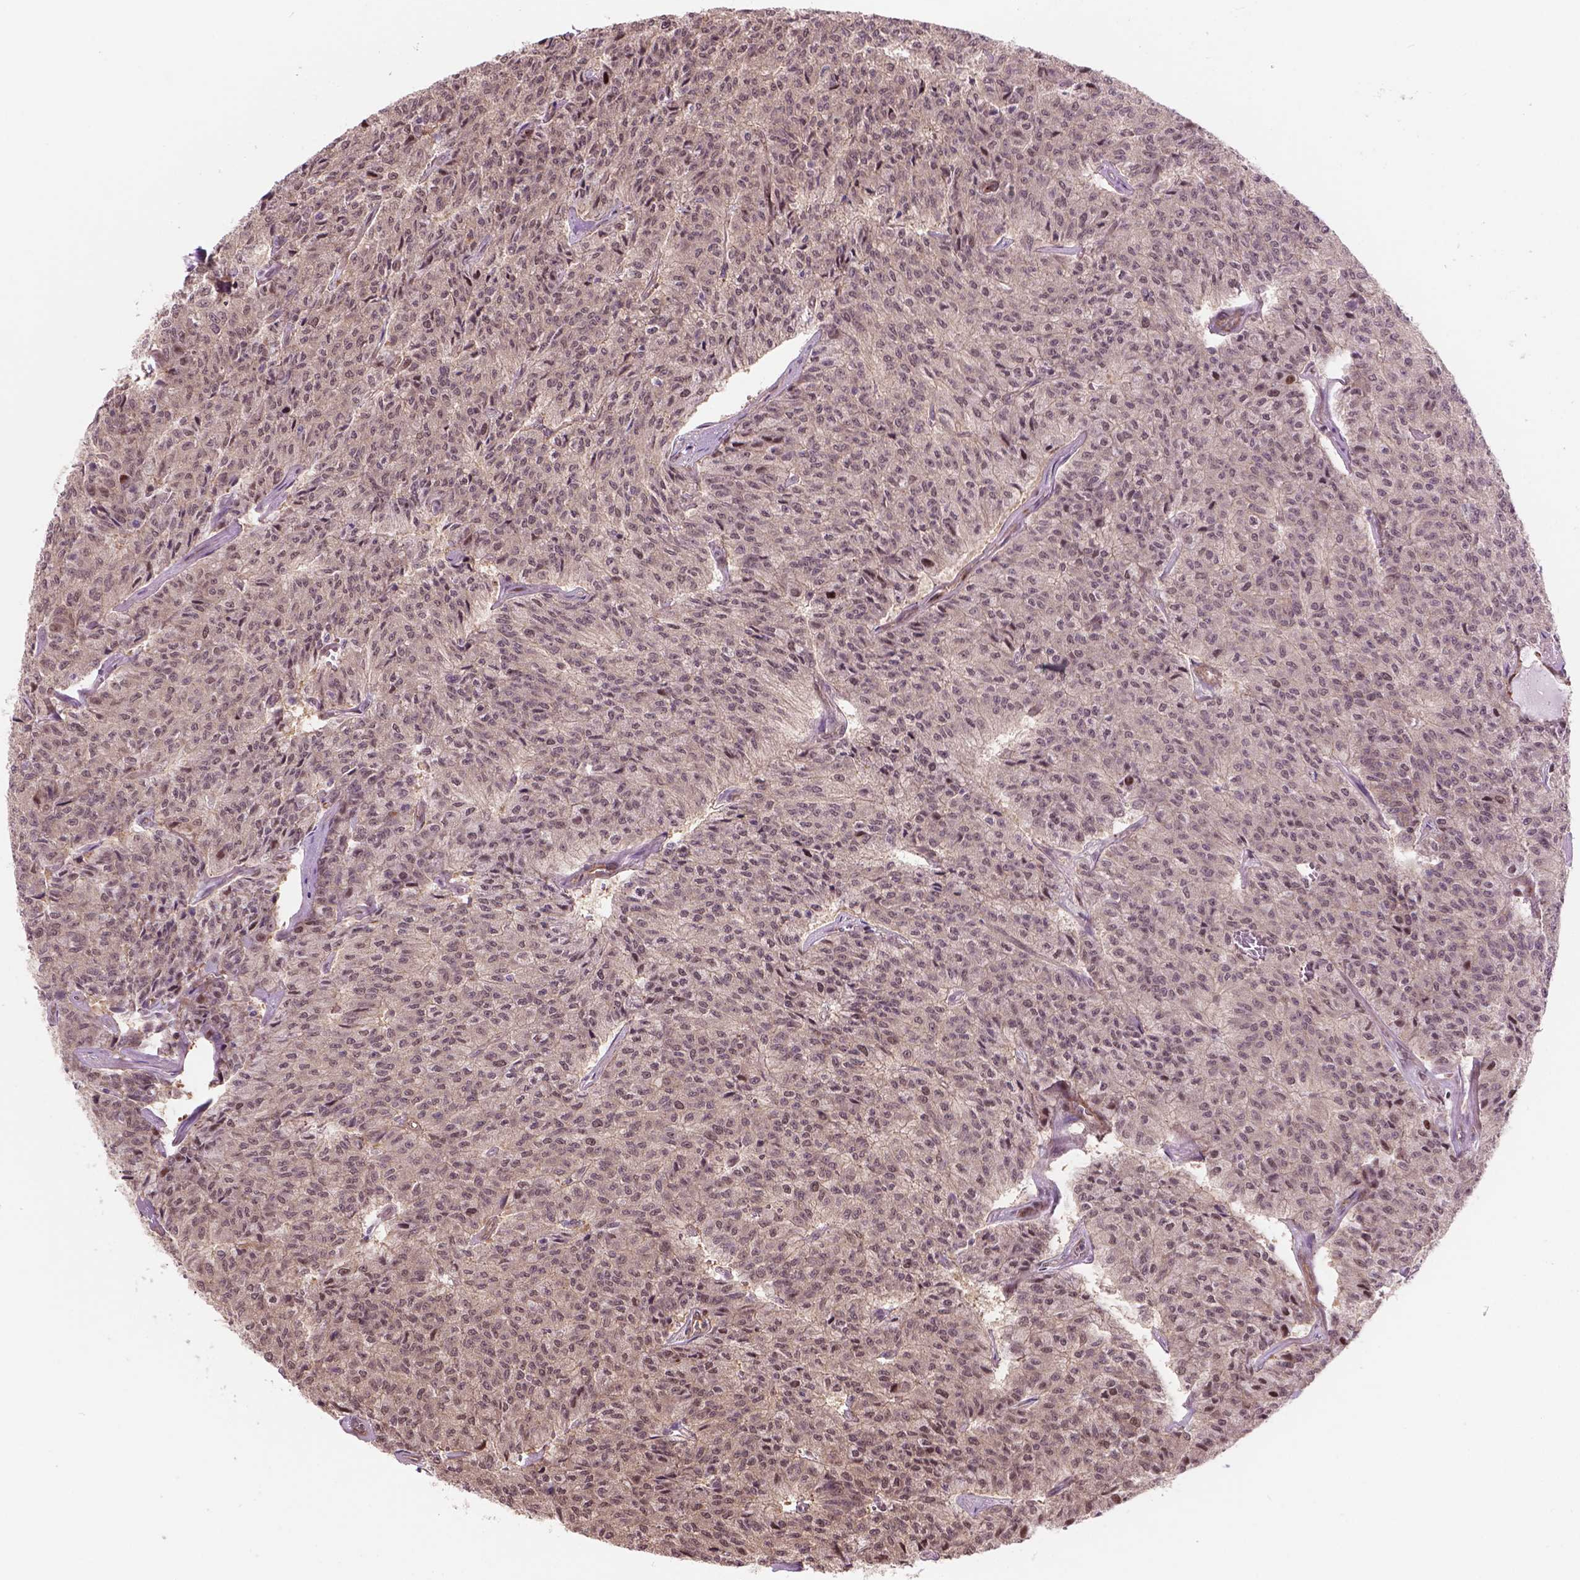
{"staining": {"intensity": "moderate", "quantity": "<25%", "location": "cytoplasmic/membranous,nuclear"}, "tissue": "carcinoid", "cell_type": "Tumor cells", "image_type": "cancer", "snomed": [{"axis": "morphology", "description": "Carcinoid, malignant, NOS"}, {"axis": "topography", "description": "Lung"}], "caption": "Carcinoid stained for a protein reveals moderate cytoplasmic/membranous and nuclear positivity in tumor cells. (Stains: DAB (3,3'-diaminobenzidine) in brown, nuclei in blue, Microscopy: brightfield microscopy at high magnification).", "gene": "PSMD11", "patient": {"sex": "male", "age": 71}}